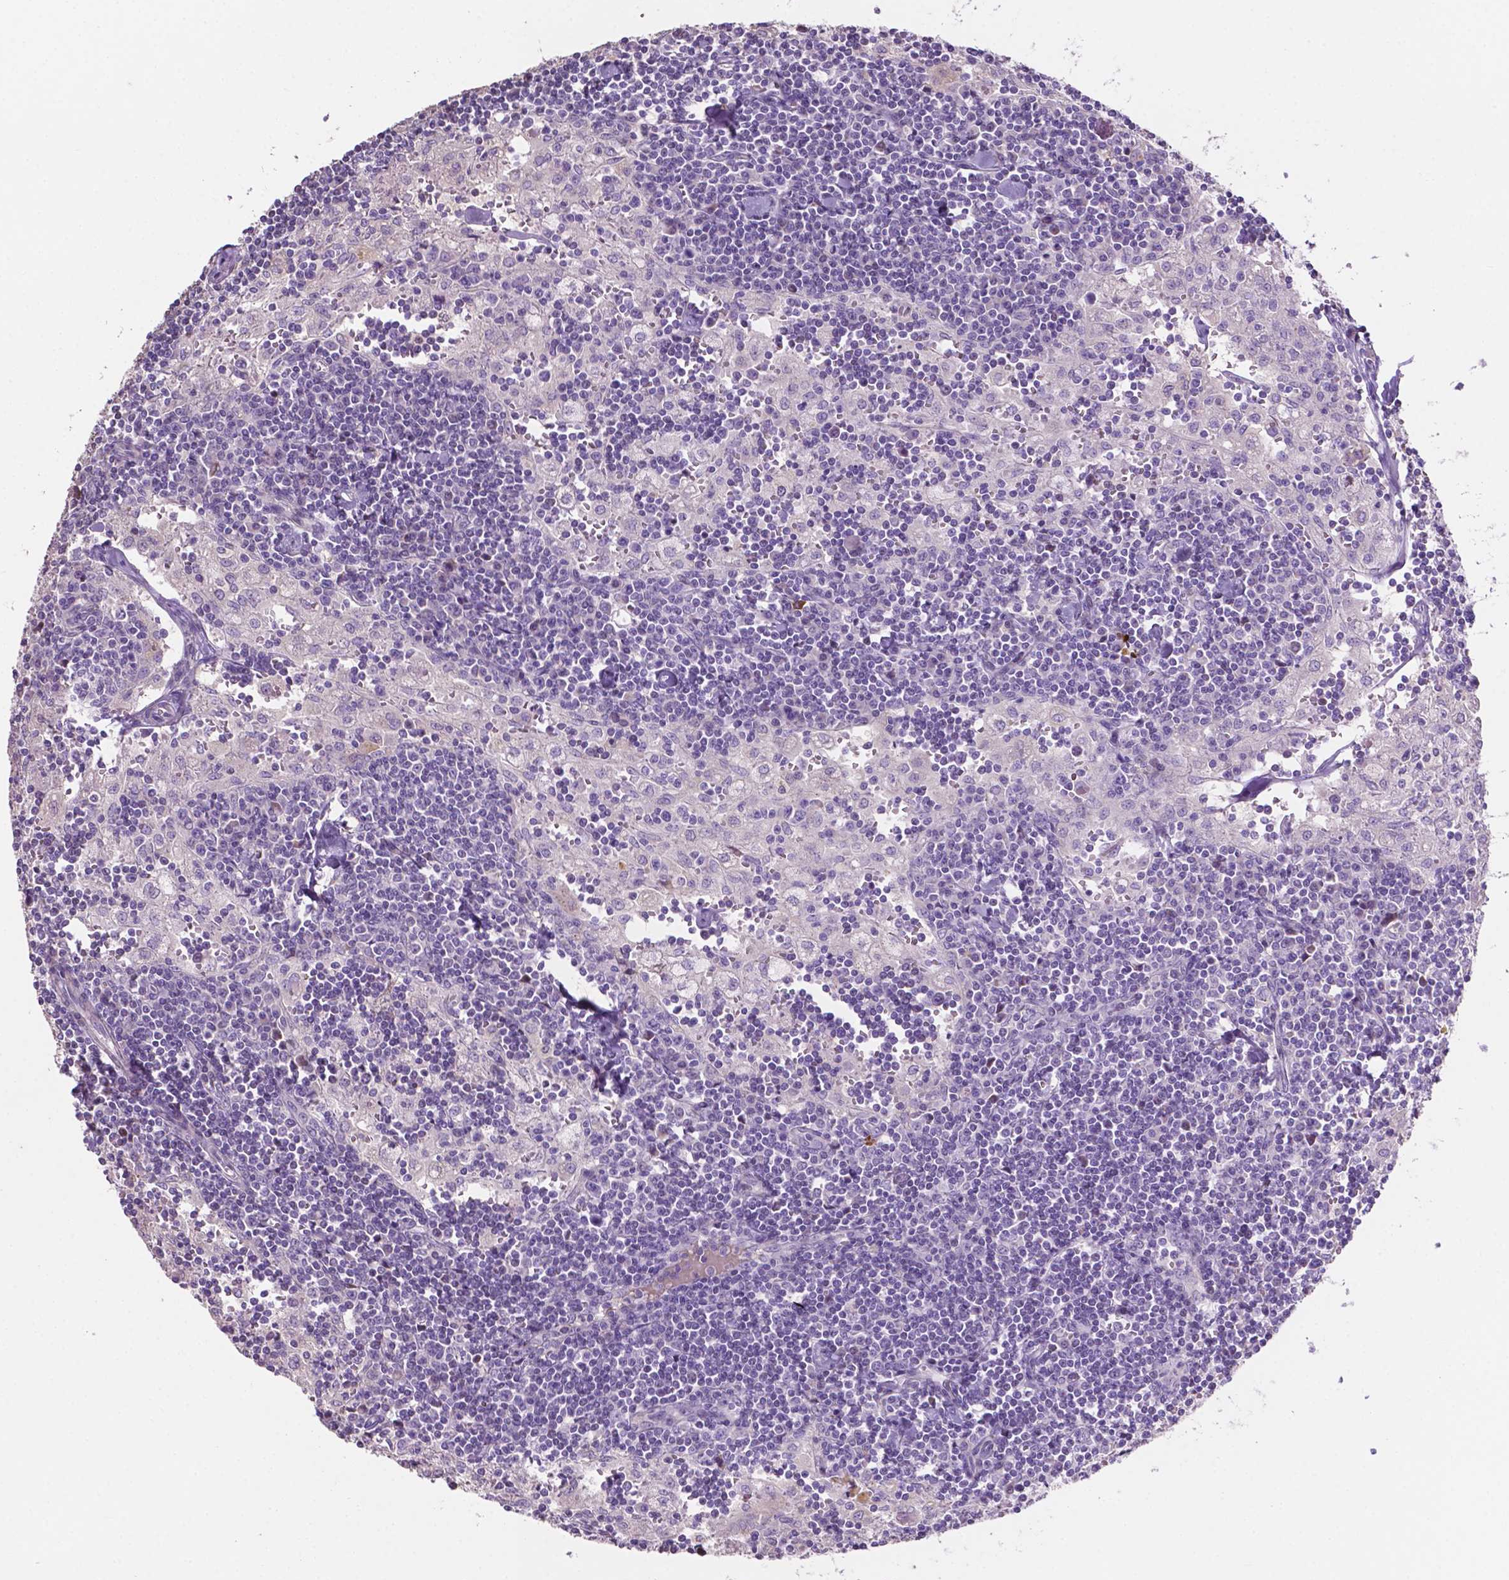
{"staining": {"intensity": "negative", "quantity": "none", "location": "none"}, "tissue": "lymph node", "cell_type": "Germinal center cells", "image_type": "normal", "snomed": [{"axis": "morphology", "description": "Normal tissue, NOS"}, {"axis": "topography", "description": "Lymph node"}], "caption": "The image reveals no significant expression in germinal center cells of lymph node. Nuclei are stained in blue.", "gene": "CLDN17", "patient": {"sex": "male", "age": 55}}